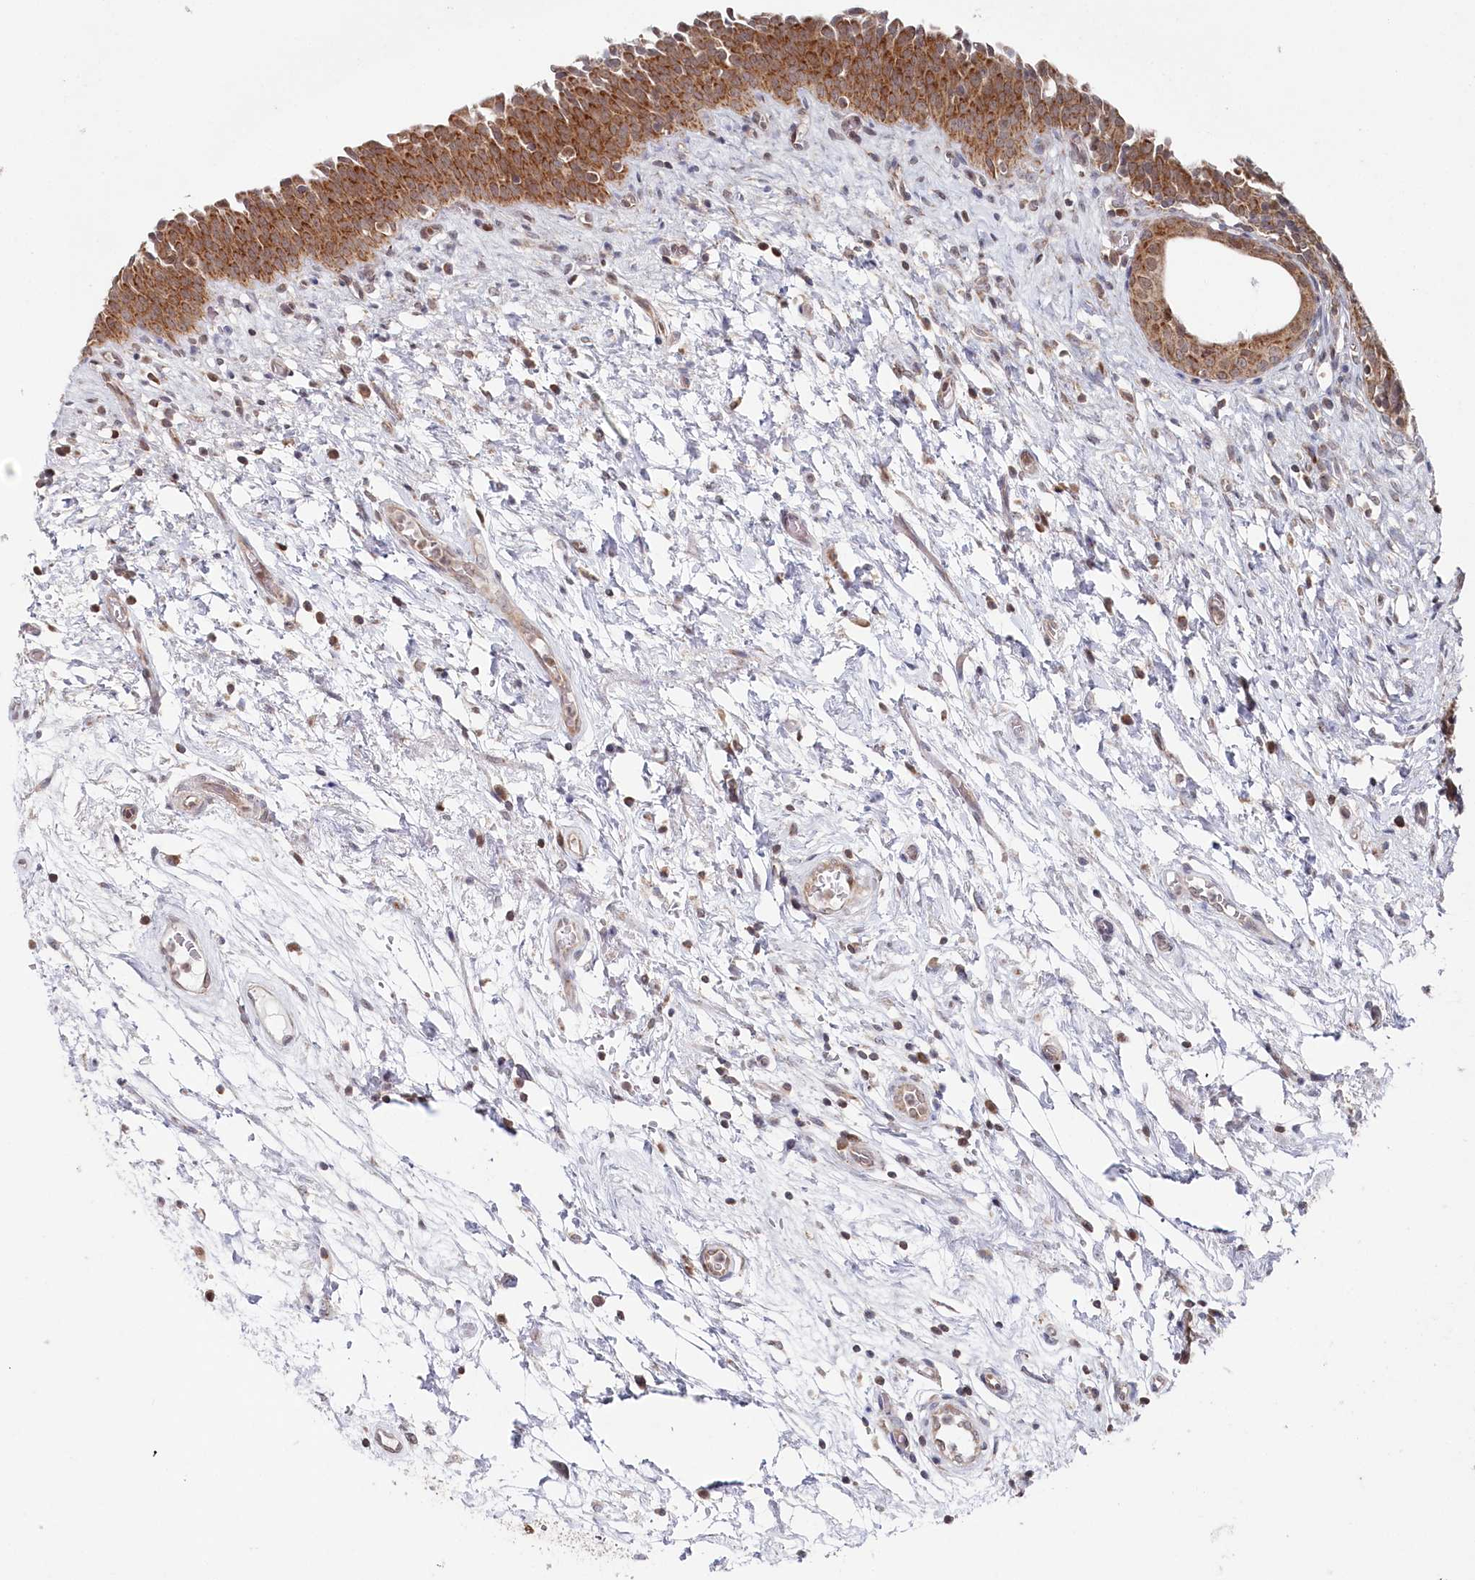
{"staining": {"intensity": "moderate", "quantity": ">75%", "location": "cytoplasmic/membranous"}, "tissue": "urinary bladder", "cell_type": "Urothelial cells", "image_type": "normal", "snomed": [{"axis": "morphology", "description": "Normal tissue, NOS"}, {"axis": "topography", "description": "Urinary bladder"}], "caption": "Protein expression analysis of unremarkable urinary bladder displays moderate cytoplasmic/membranous staining in about >75% of urothelial cells. Nuclei are stained in blue.", "gene": "WAPL", "patient": {"sex": "male", "age": 83}}